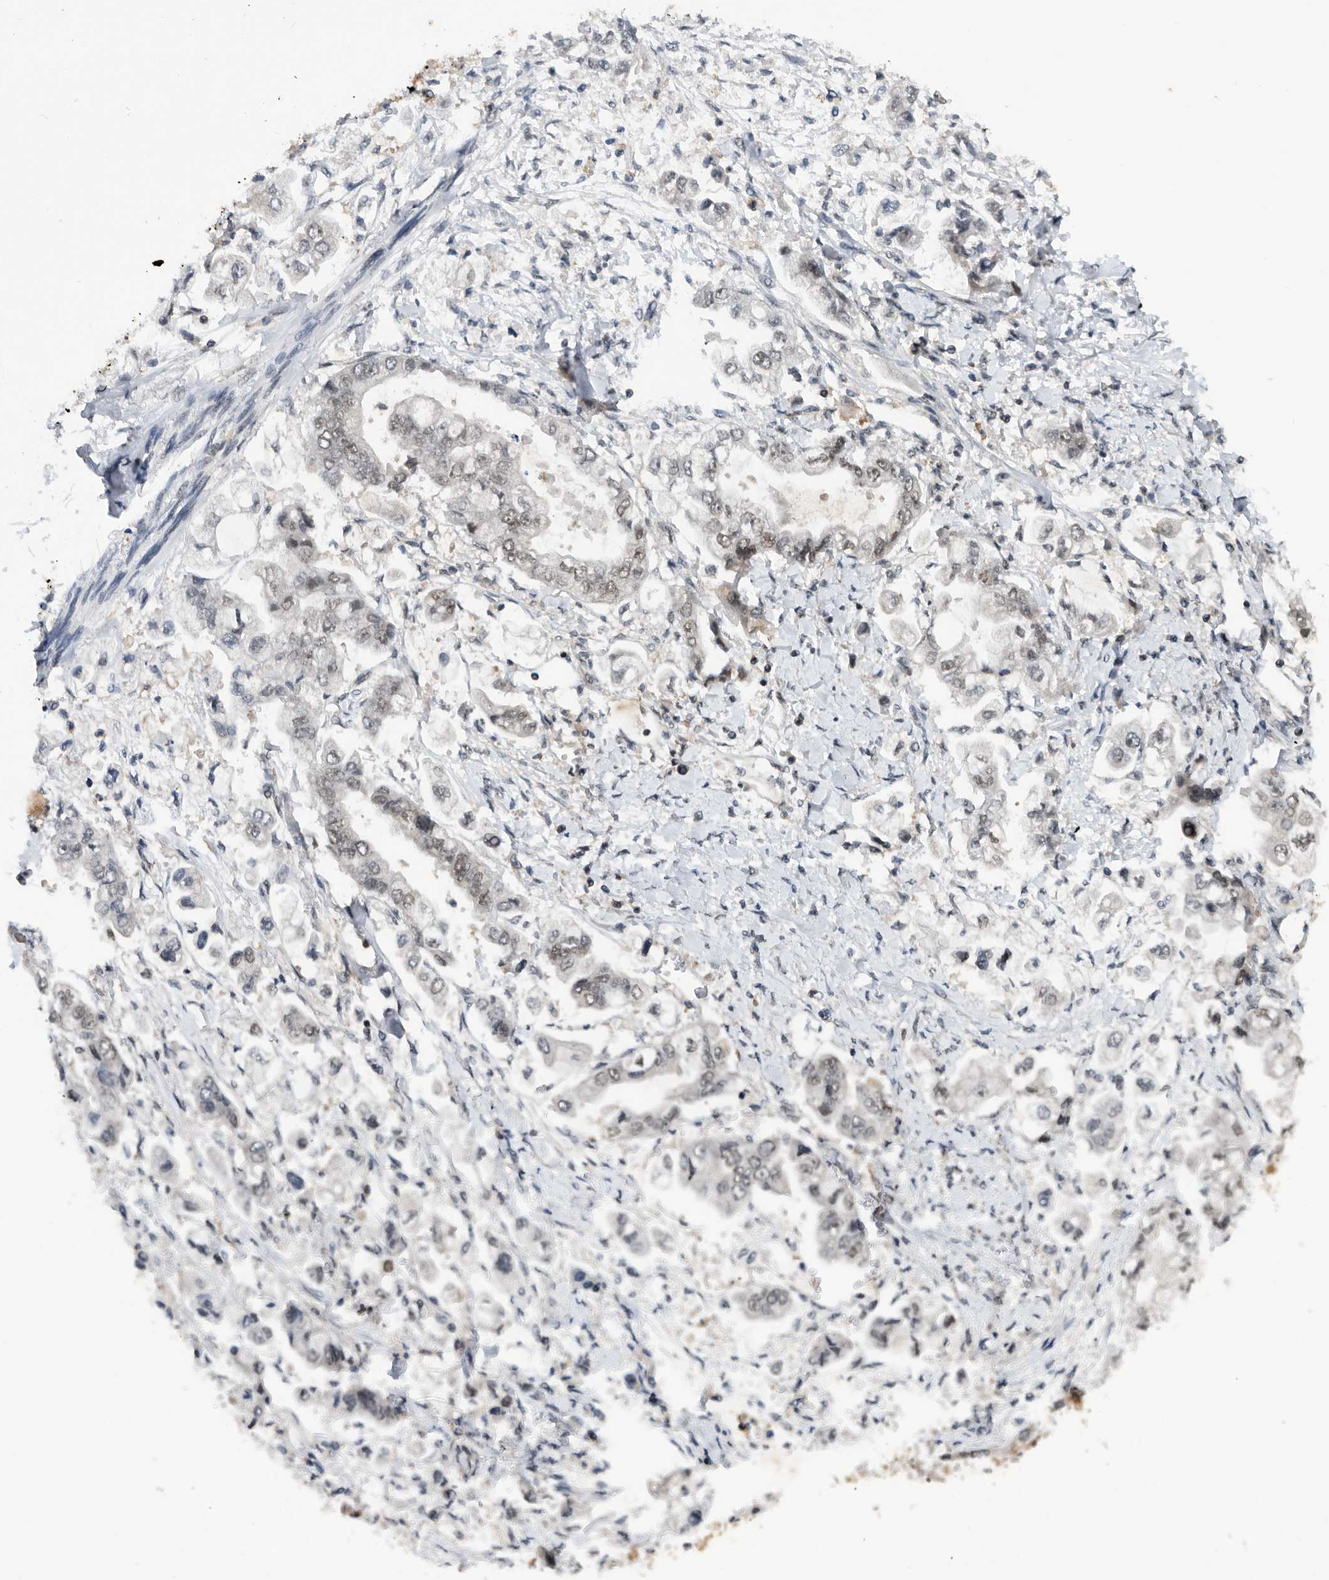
{"staining": {"intensity": "weak", "quantity": "<25%", "location": "nuclear"}, "tissue": "stomach cancer", "cell_type": "Tumor cells", "image_type": "cancer", "snomed": [{"axis": "morphology", "description": "Adenocarcinoma, NOS"}, {"axis": "topography", "description": "Stomach"}], "caption": "Immunohistochemistry histopathology image of neoplastic tissue: adenocarcinoma (stomach) stained with DAB exhibits no significant protein expression in tumor cells.", "gene": "ZNF260", "patient": {"sex": "male", "age": 62}}